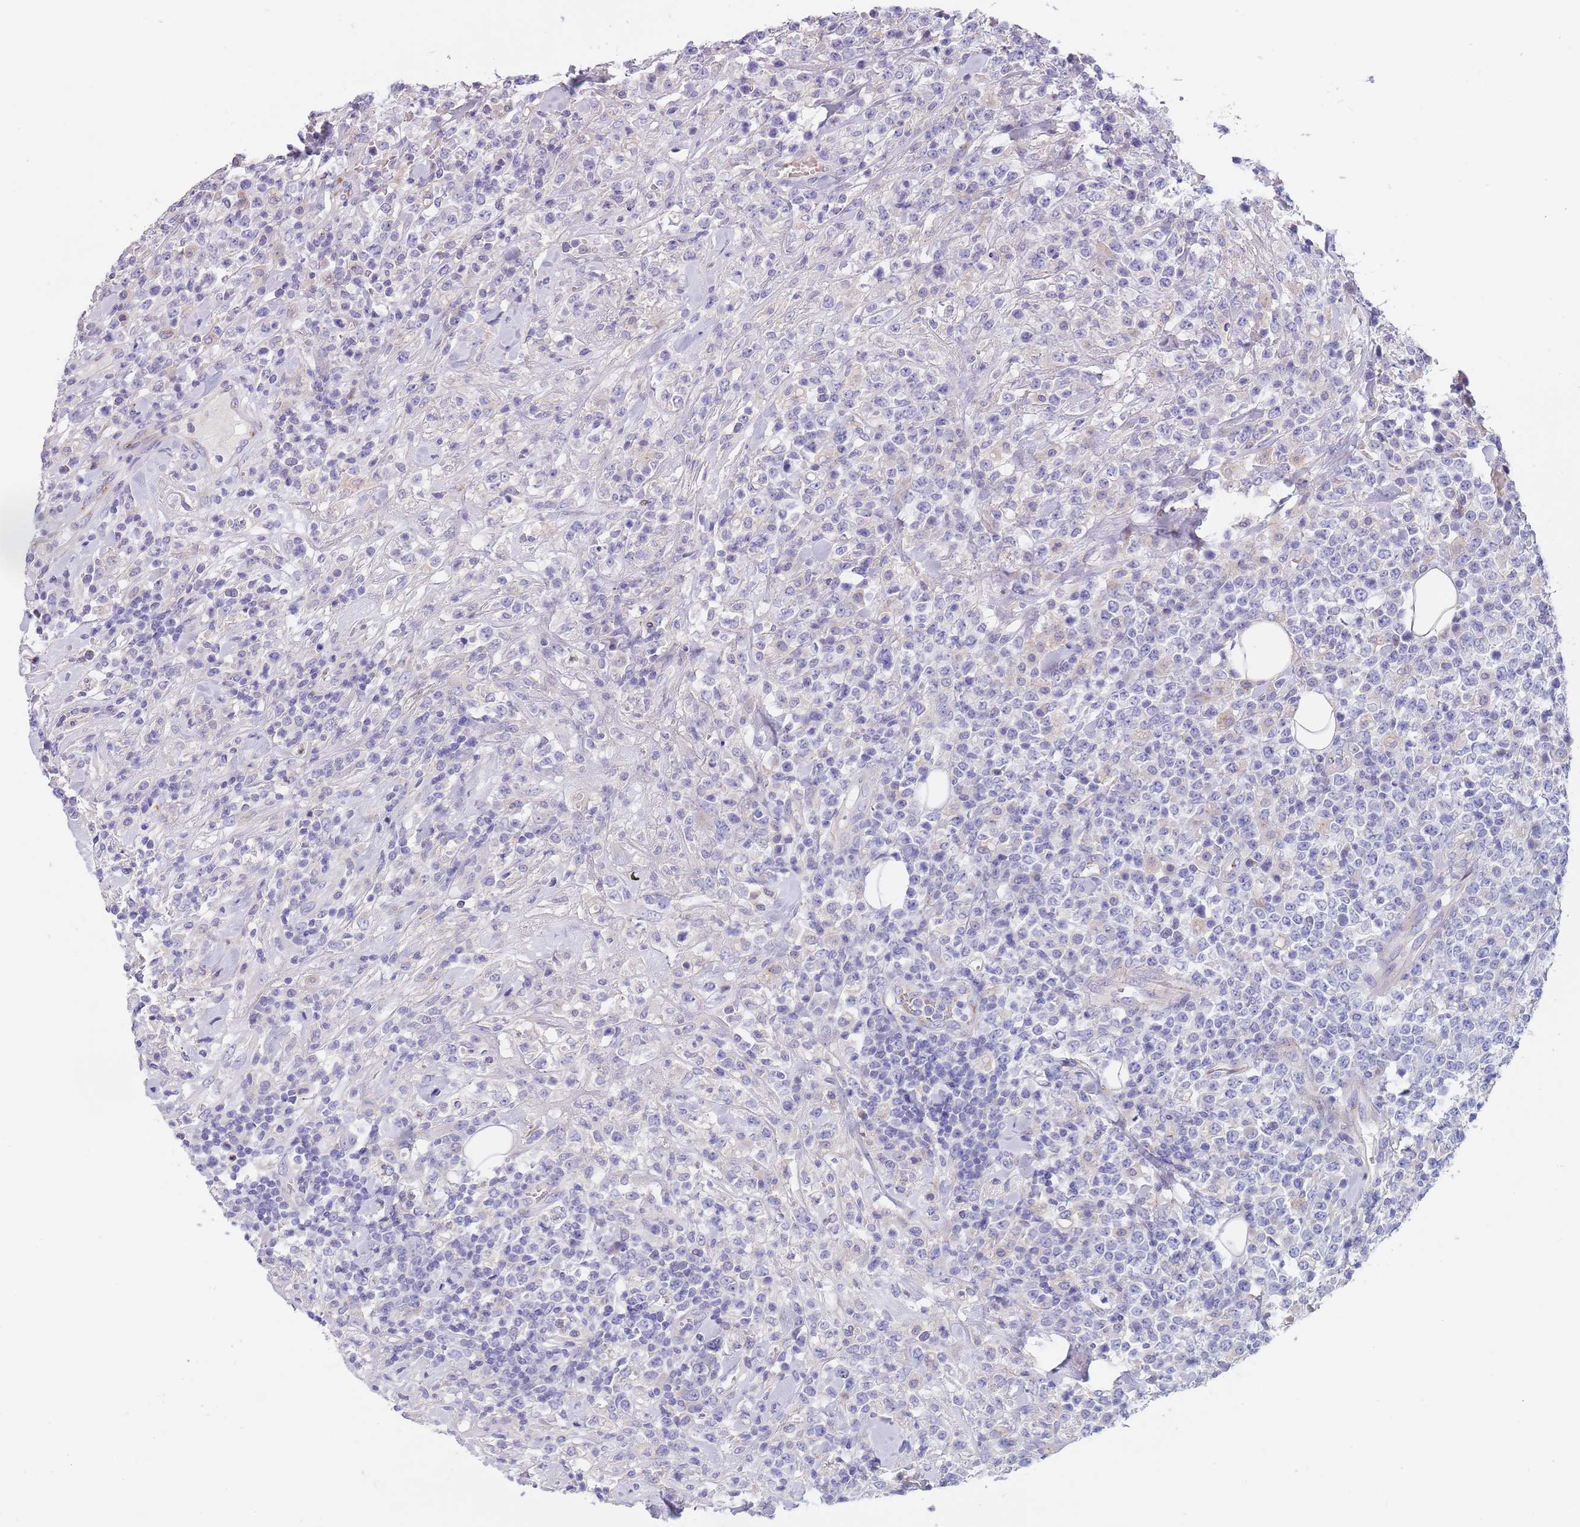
{"staining": {"intensity": "negative", "quantity": "none", "location": "none"}, "tissue": "lymphoma", "cell_type": "Tumor cells", "image_type": "cancer", "snomed": [{"axis": "morphology", "description": "Malignant lymphoma, non-Hodgkin's type, High grade"}, {"axis": "topography", "description": "Colon"}], "caption": "The immunohistochemistry micrograph has no significant staining in tumor cells of lymphoma tissue.", "gene": "MAN1C1", "patient": {"sex": "female", "age": 53}}